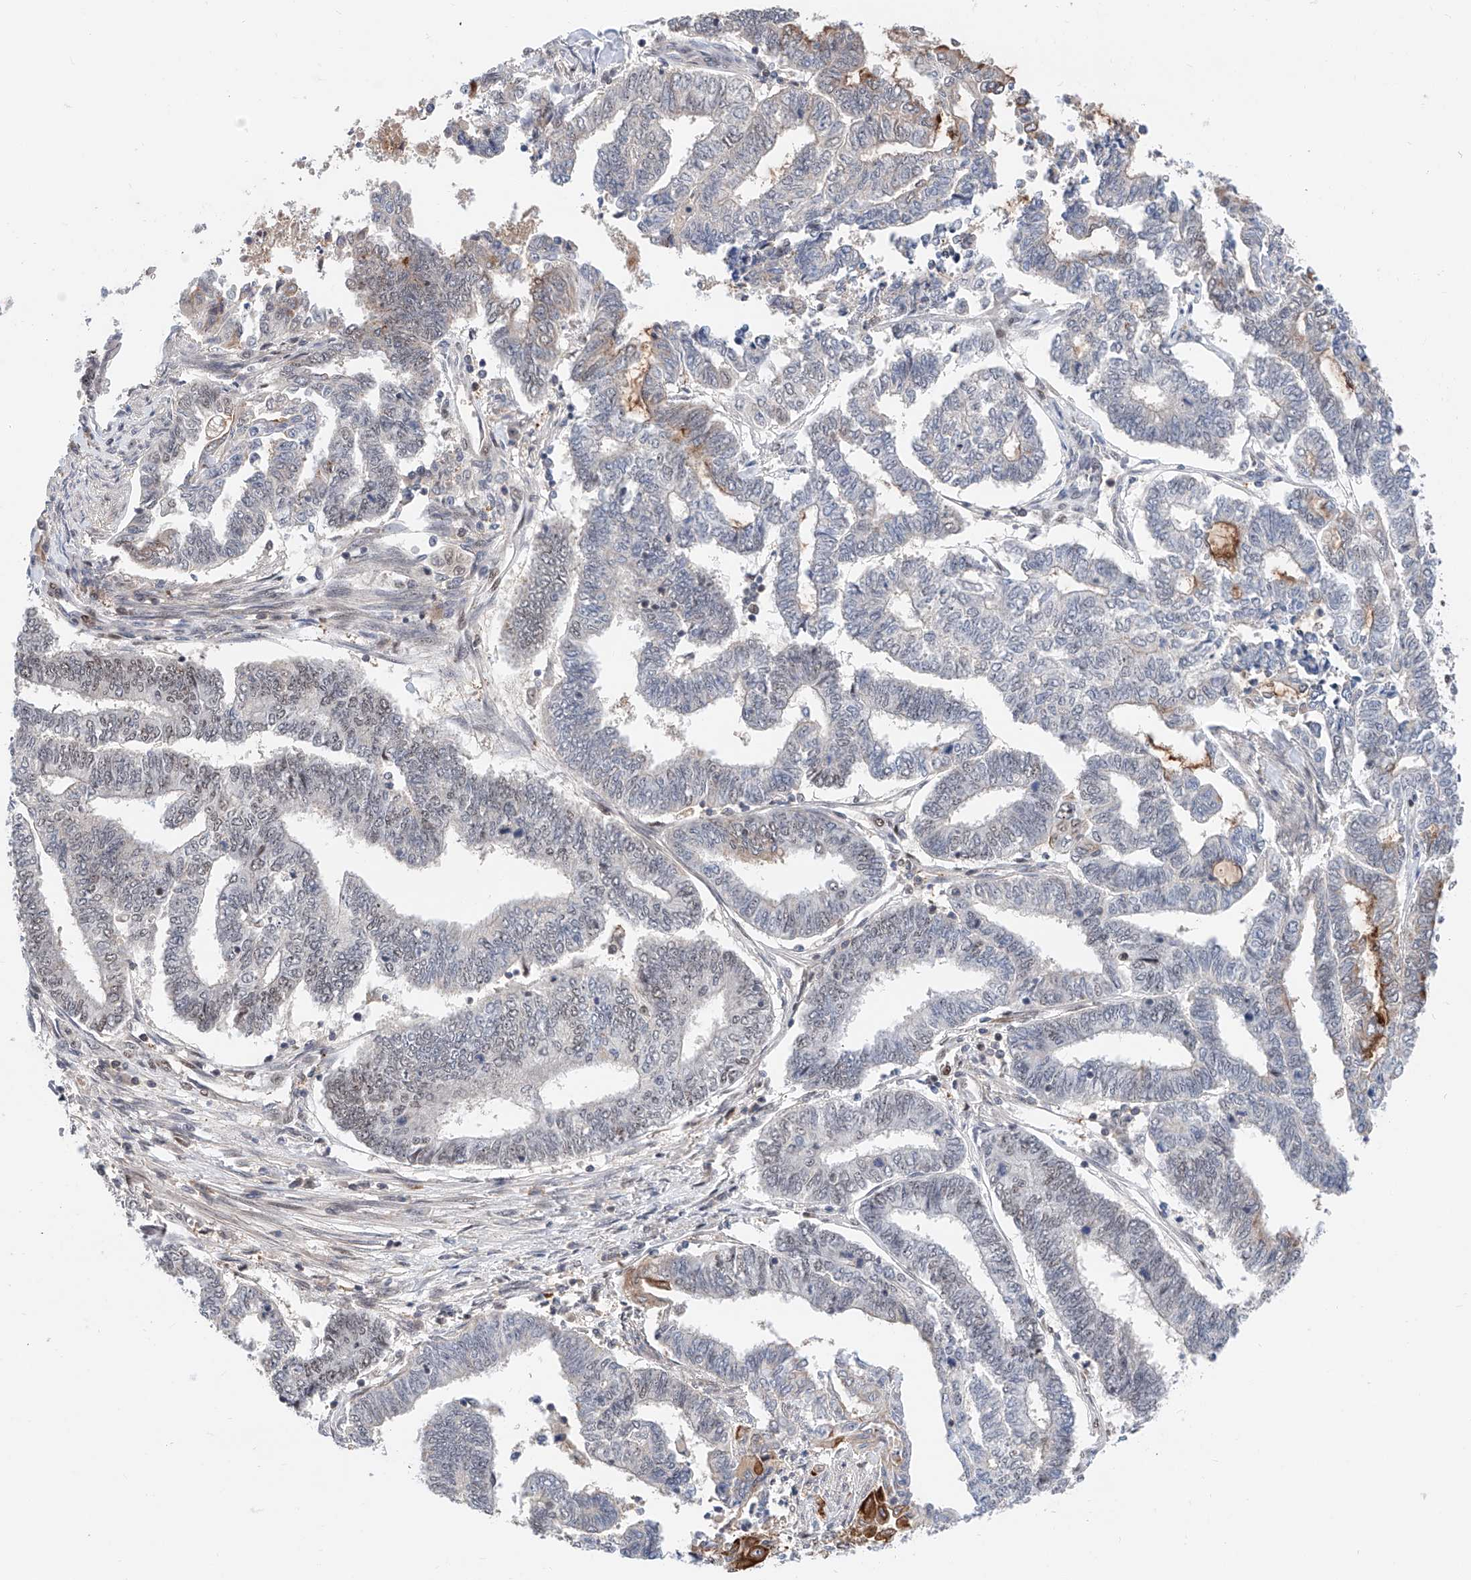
{"staining": {"intensity": "moderate", "quantity": "<25%", "location": "cytoplasmic/membranous"}, "tissue": "endometrial cancer", "cell_type": "Tumor cells", "image_type": "cancer", "snomed": [{"axis": "morphology", "description": "Adenocarcinoma, NOS"}, {"axis": "topography", "description": "Uterus"}, {"axis": "topography", "description": "Endometrium"}], "caption": "Human endometrial cancer stained with a protein marker displays moderate staining in tumor cells.", "gene": "SNRNP200", "patient": {"sex": "female", "age": 70}}